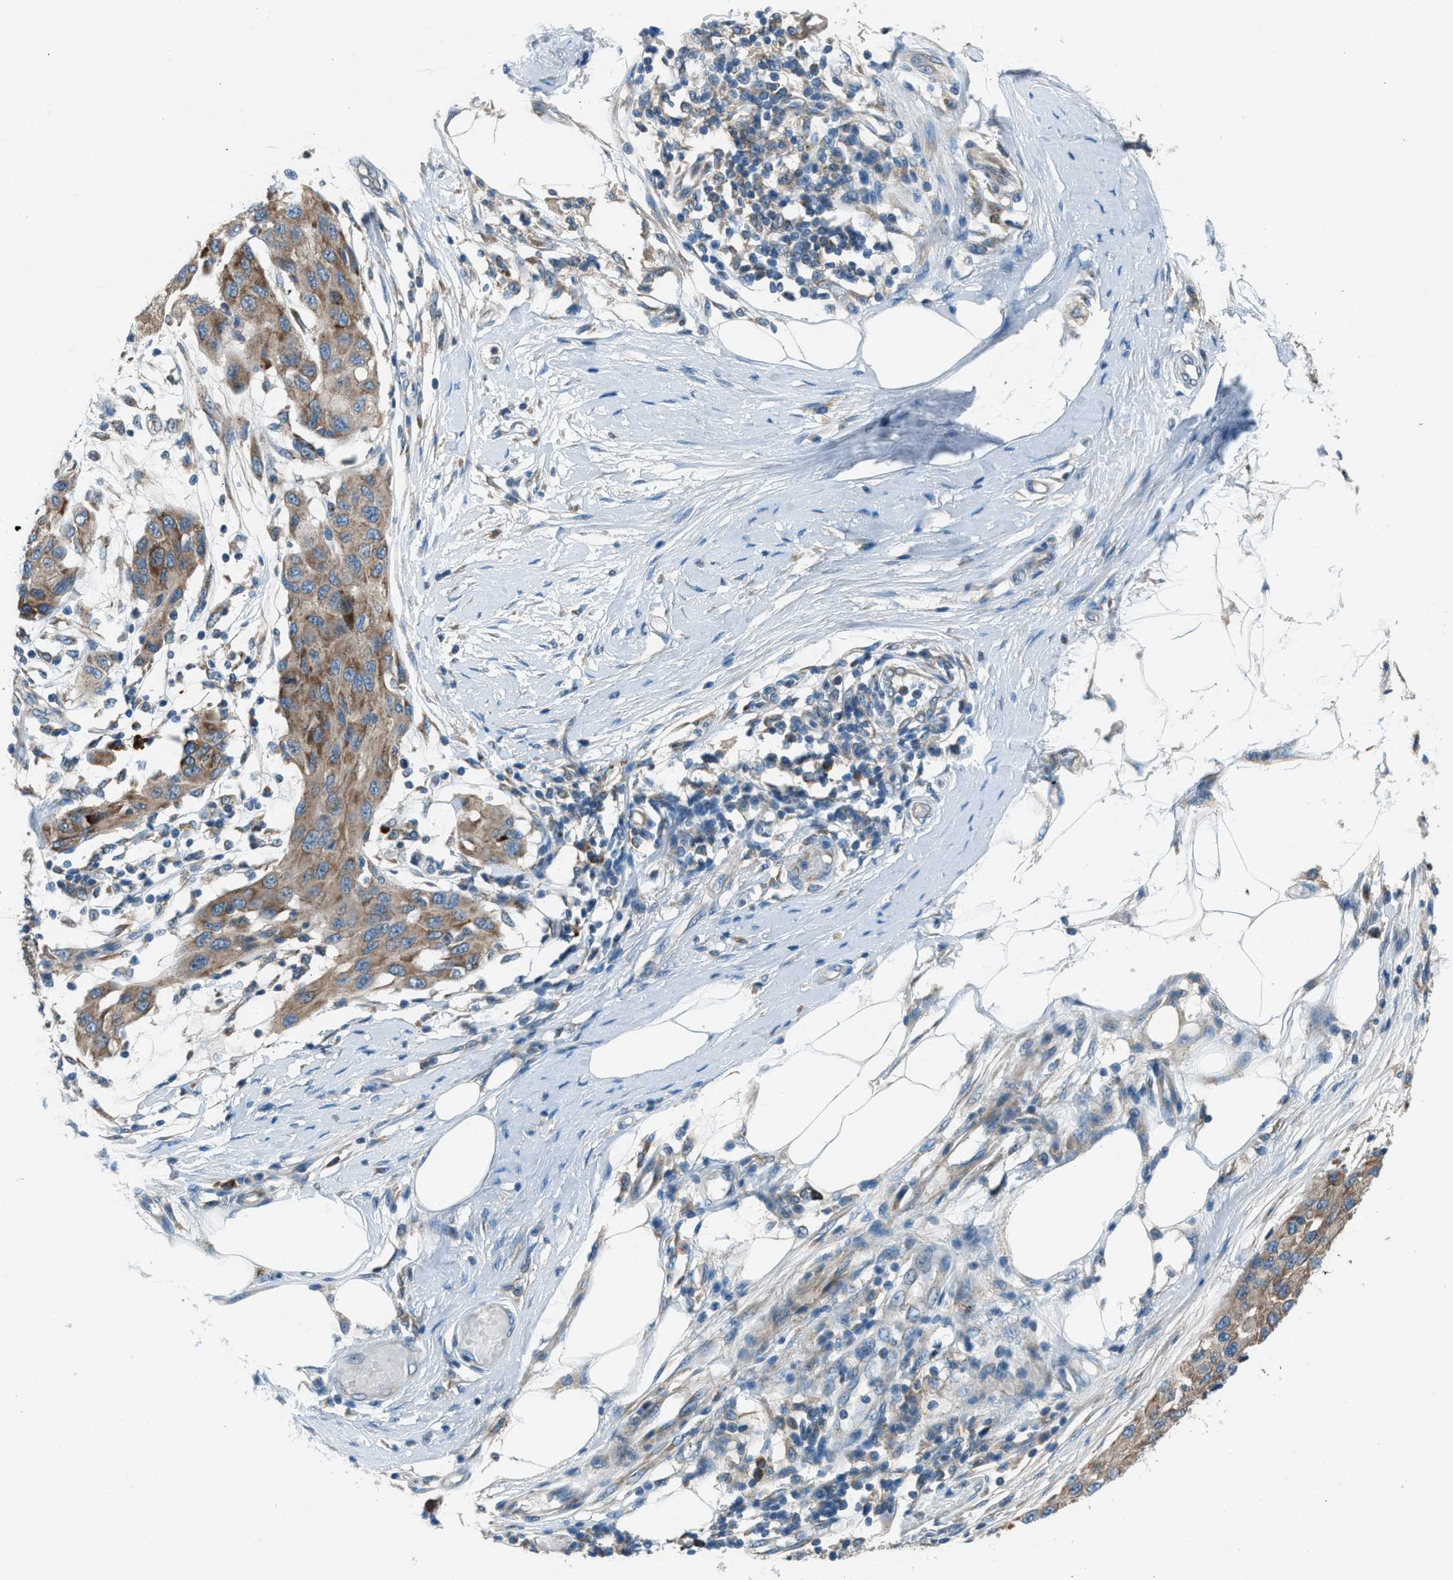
{"staining": {"intensity": "moderate", "quantity": ">75%", "location": "cytoplasmic/membranous"}, "tissue": "melanoma", "cell_type": "Tumor cells", "image_type": "cancer", "snomed": [{"axis": "morphology", "description": "Normal tissue, NOS"}, {"axis": "morphology", "description": "Malignant melanoma, NOS"}, {"axis": "topography", "description": "Skin"}], "caption": "Brown immunohistochemical staining in malignant melanoma shows moderate cytoplasmic/membranous staining in about >75% of tumor cells. The staining is performed using DAB brown chromogen to label protein expression. The nuclei are counter-stained blue using hematoxylin.", "gene": "EDARADD", "patient": {"sex": "male", "age": 62}}